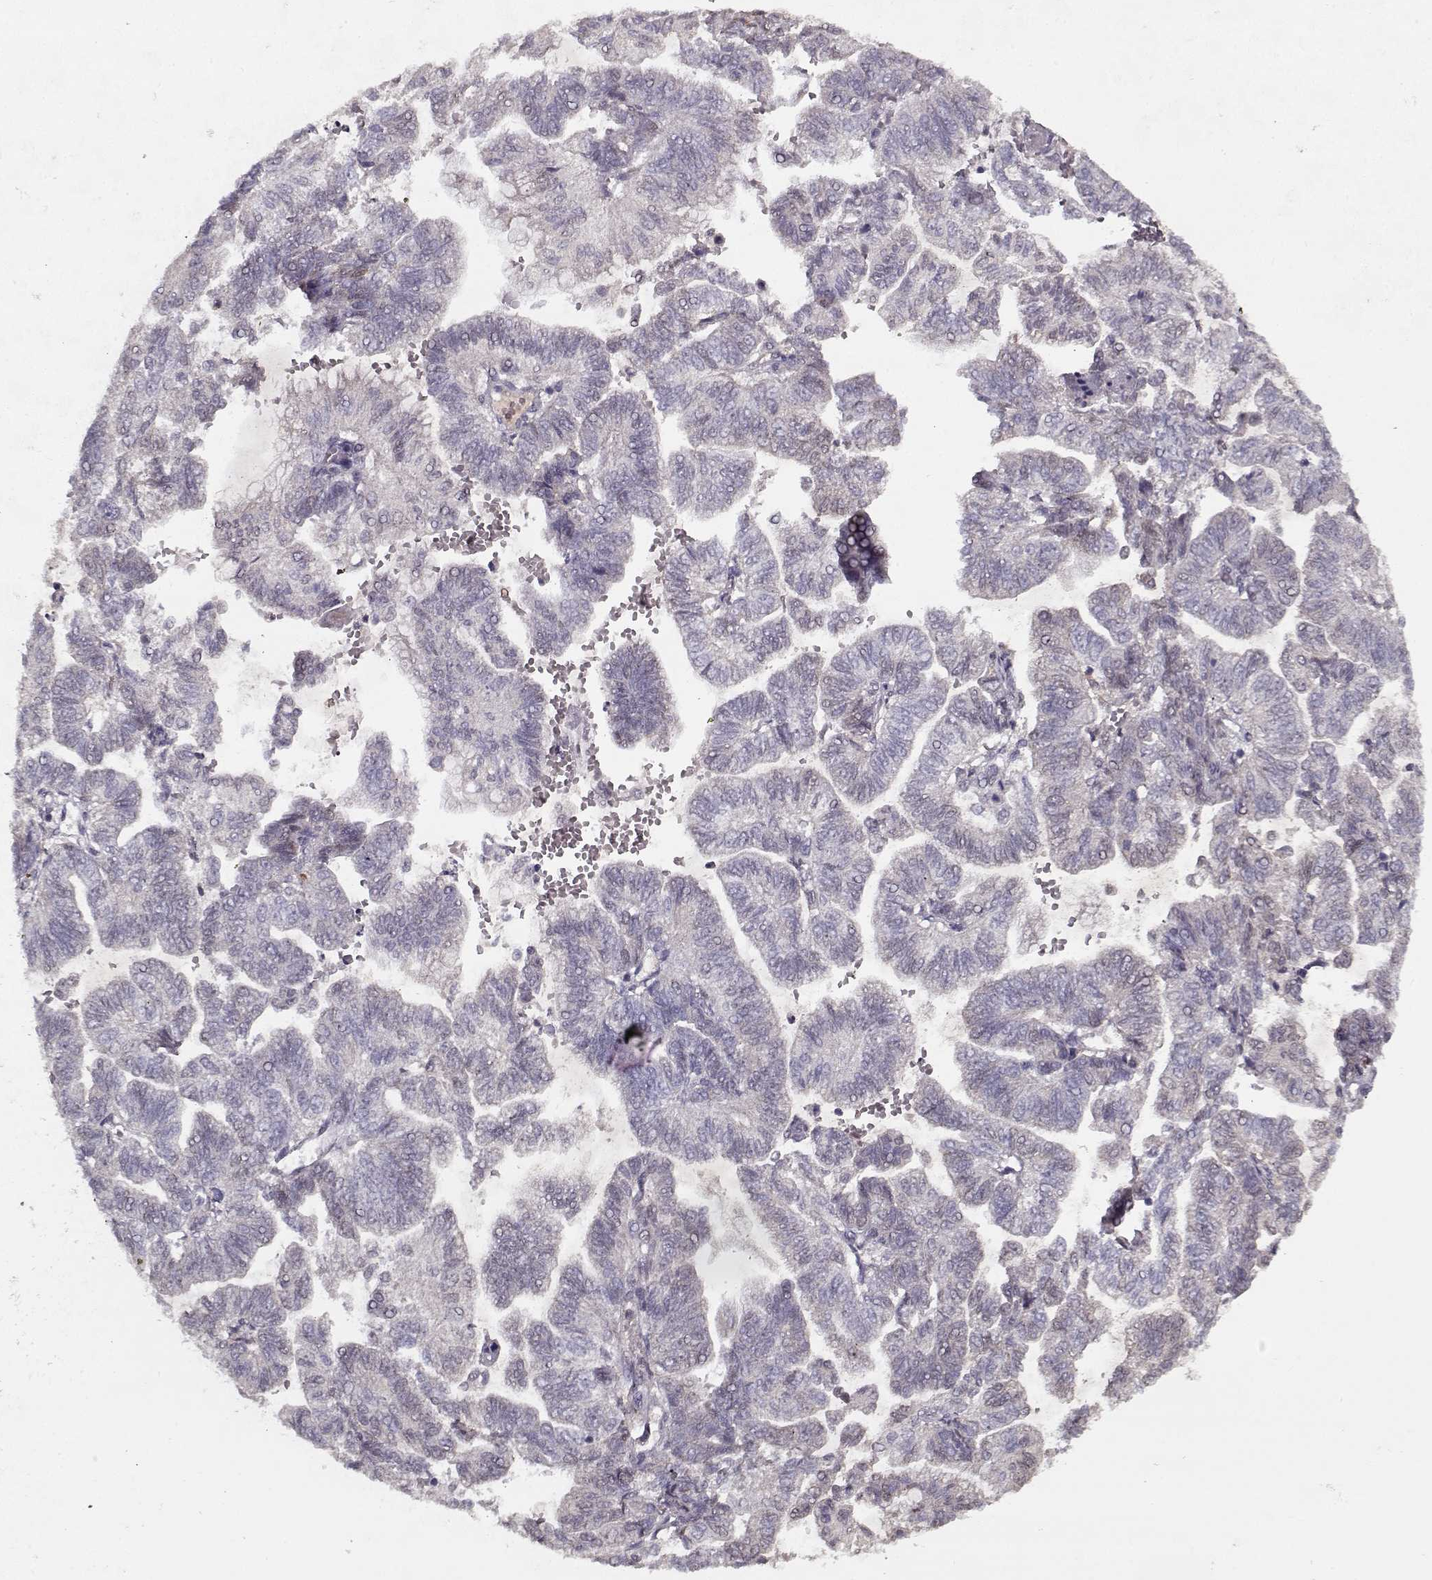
{"staining": {"intensity": "negative", "quantity": "none", "location": "none"}, "tissue": "stomach cancer", "cell_type": "Tumor cells", "image_type": "cancer", "snomed": [{"axis": "morphology", "description": "Adenocarcinoma, NOS"}, {"axis": "topography", "description": "Stomach"}], "caption": "Protein analysis of adenocarcinoma (stomach) demonstrates no significant positivity in tumor cells.", "gene": "LAMA2", "patient": {"sex": "male", "age": 83}}